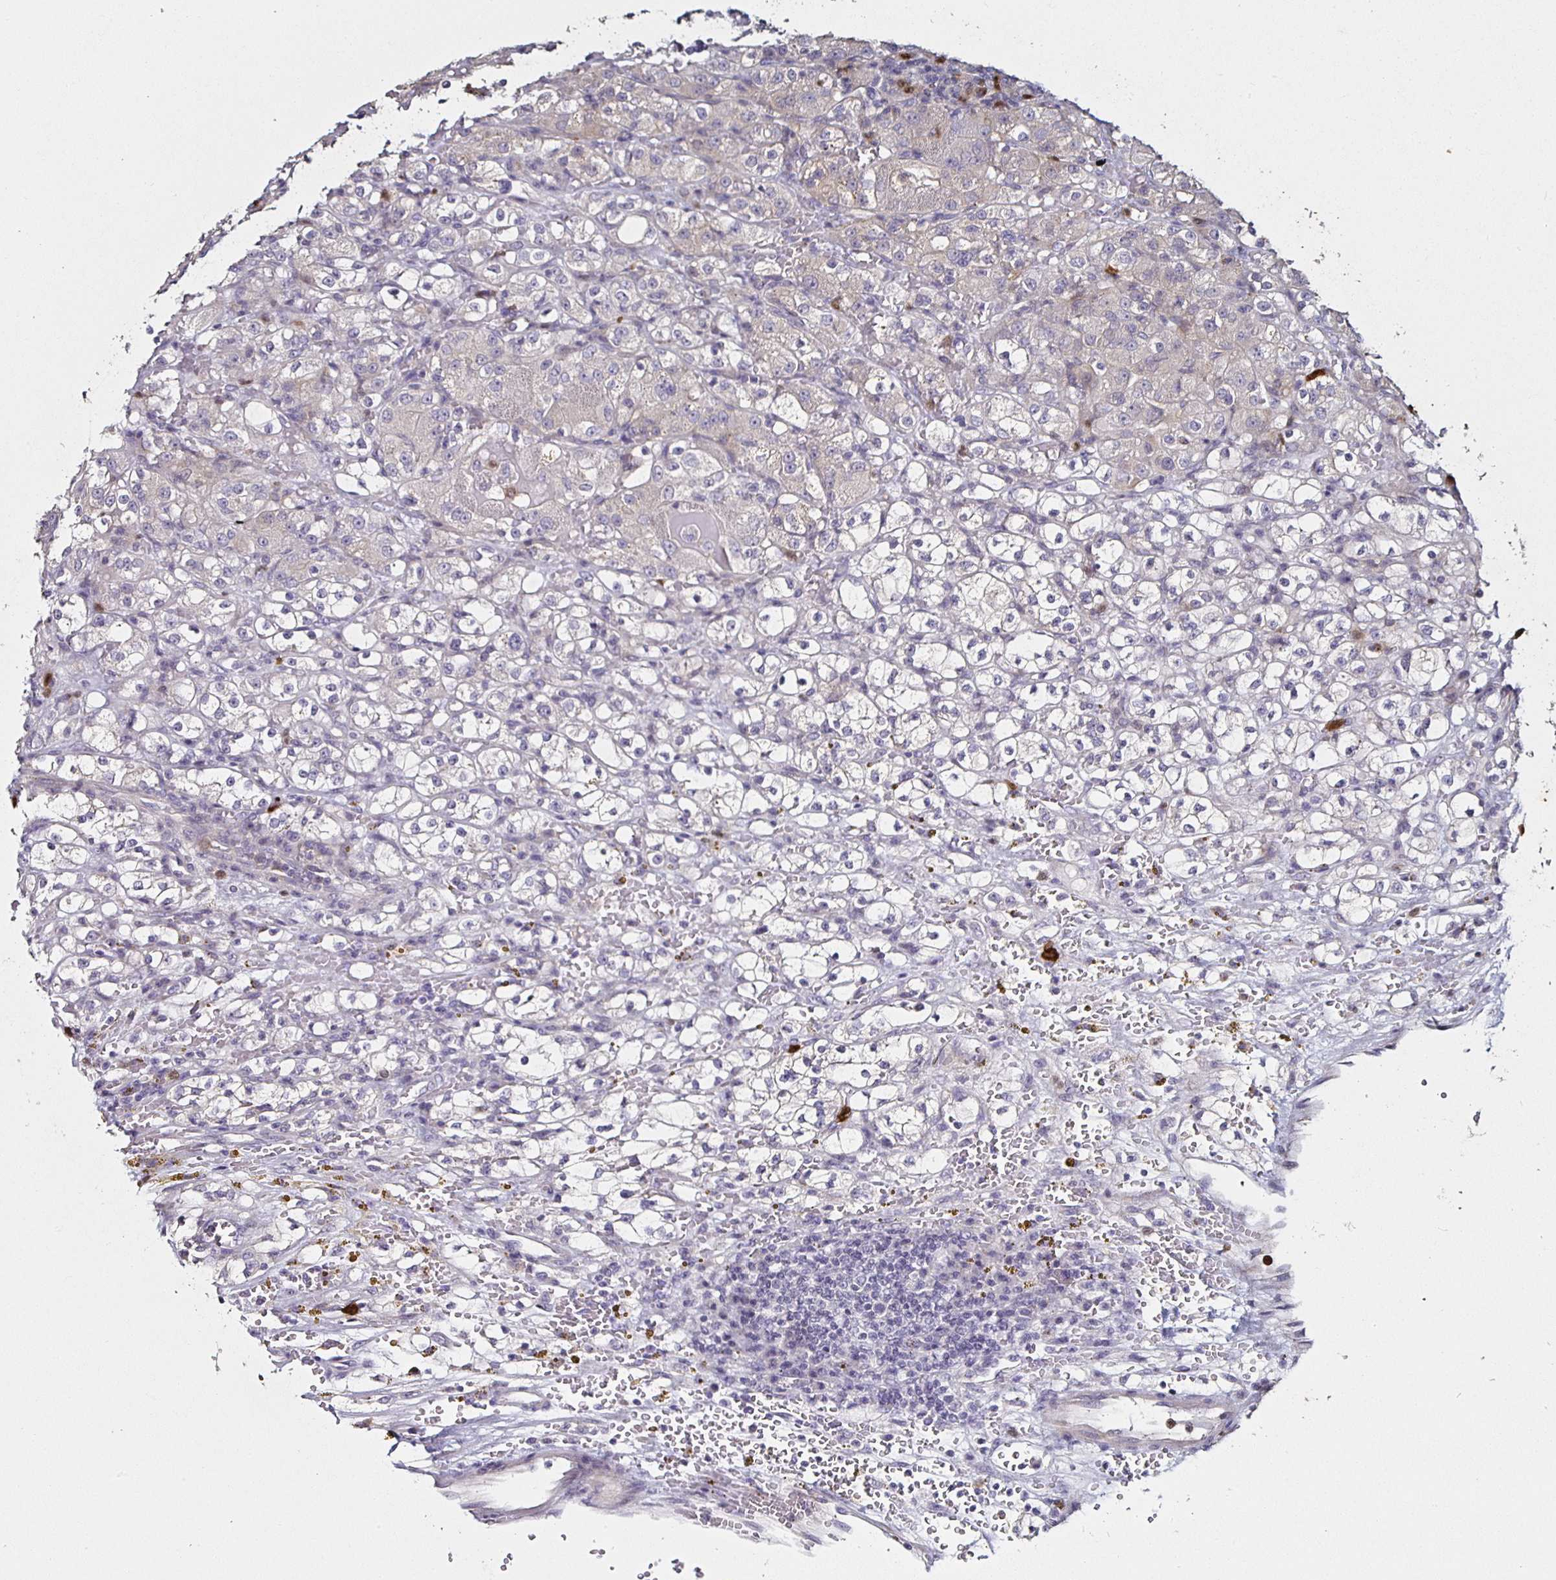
{"staining": {"intensity": "negative", "quantity": "none", "location": "none"}, "tissue": "renal cancer", "cell_type": "Tumor cells", "image_type": "cancer", "snomed": [{"axis": "morphology", "description": "Normal tissue, NOS"}, {"axis": "morphology", "description": "Adenocarcinoma, NOS"}, {"axis": "topography", "description": "Kidney"}], "caption": "Micrograph shows no protein staining in tumor cells of renal cancer (adenocarcinoma) tissue.", "gene": "TLR4", "patient": {"sex": "male", "age": 61}}